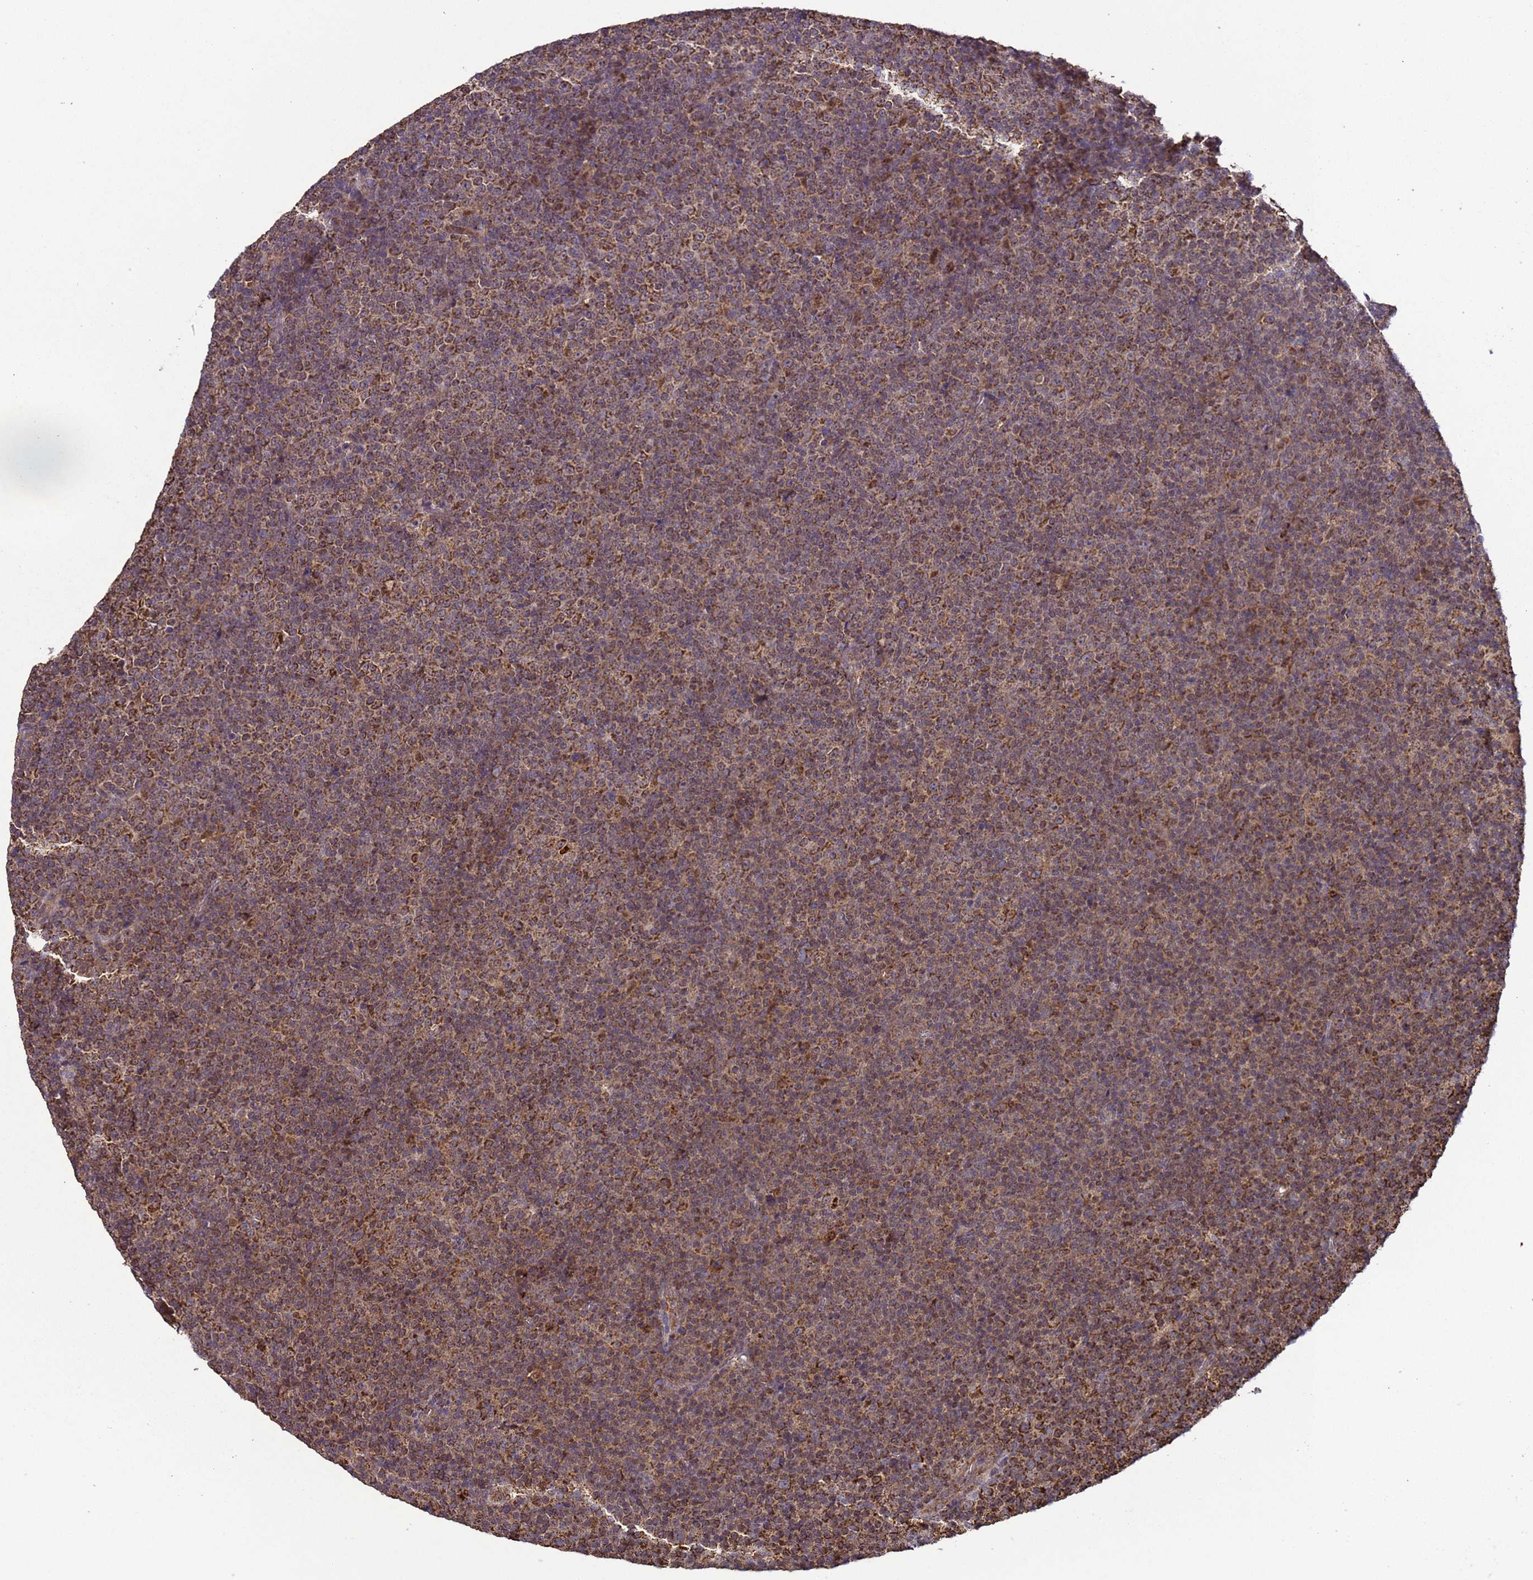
{"staining": {"intensity": "strong", "quantity": ">75%", "location": "cytoplasmic/membranous"}, "tissue": "lymphoma", "cell_type": "Tumor cells", "image_type": "cancer", "snomed": [{"axis": "morphology", "description": "Malignant lymphoma, non-Hodgkin's type, Low grade"}, {"axis": "topography", "description": "Lymph node"}], "caption": "Immunohistochemical staining of lymphoma demonstrates high levels of strong cytoplasmic/membranous protein expression in approximately >75% of tumor cells.", "gene": "HSPBAP1", "patient": {"sex": "female", "age": 67}}